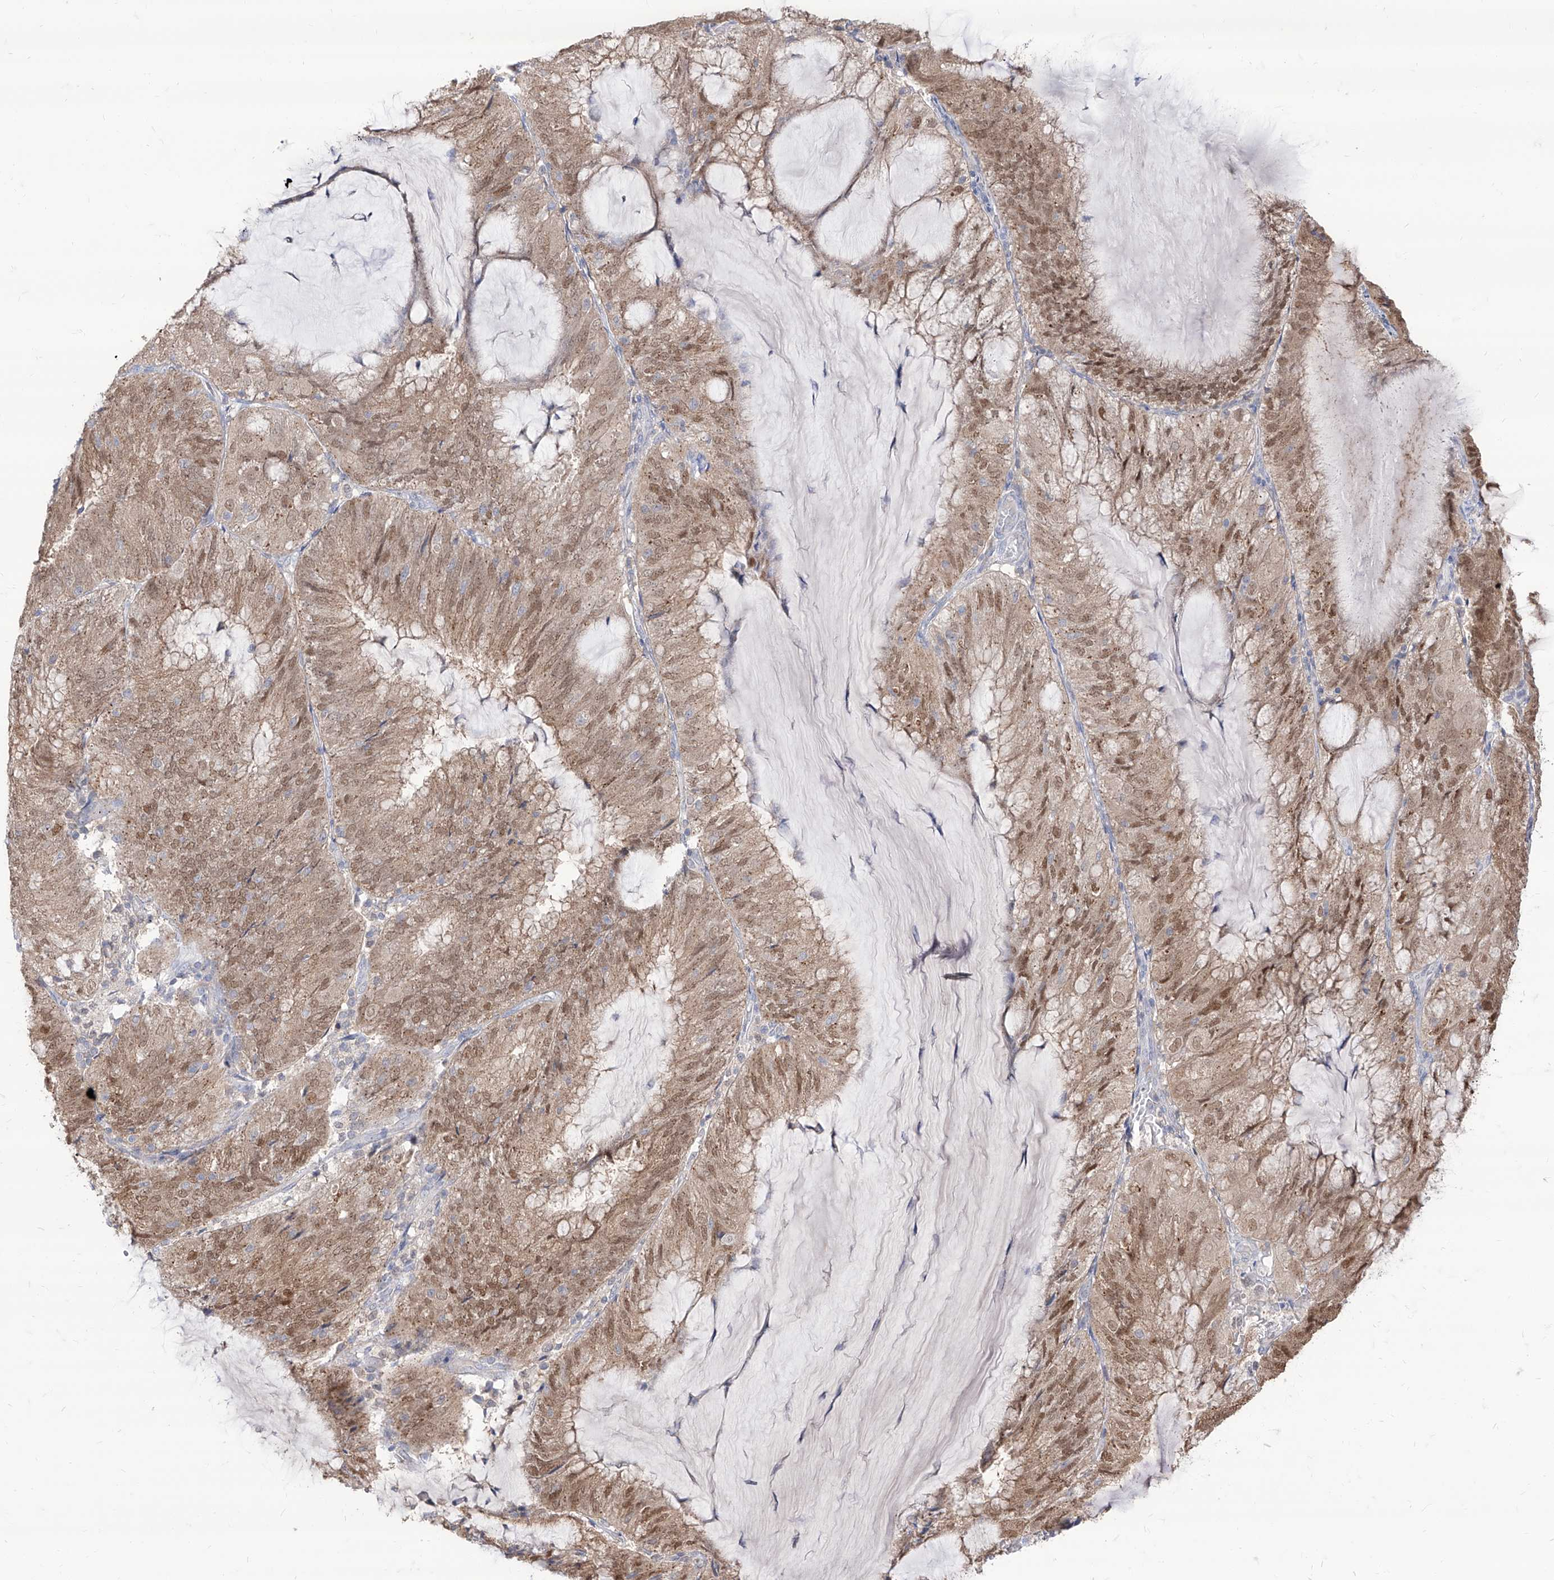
{"staining": {"intensity": "moderate", "quantity": ">75%", "location": "cytoplasmic/membranous,nuclear"}, "tissue": "endometrial cancer", "cell_type": "Tumor cells", "image_type": "cancer", "snomed": [{"axis": "morphology", "description": "Adenocarcinoma, NOS"}, {"axis": "topography", "description": "Endometrium"}], "caption": "Protein staining of adenocarcinoma (endometrial) tissue exhibits moderate cytoplasmic/membranous and nuclear expression in approximately >75% of tumor cells.", "gene": "BROX", "patient": {"sex": "female", "age": 81}}